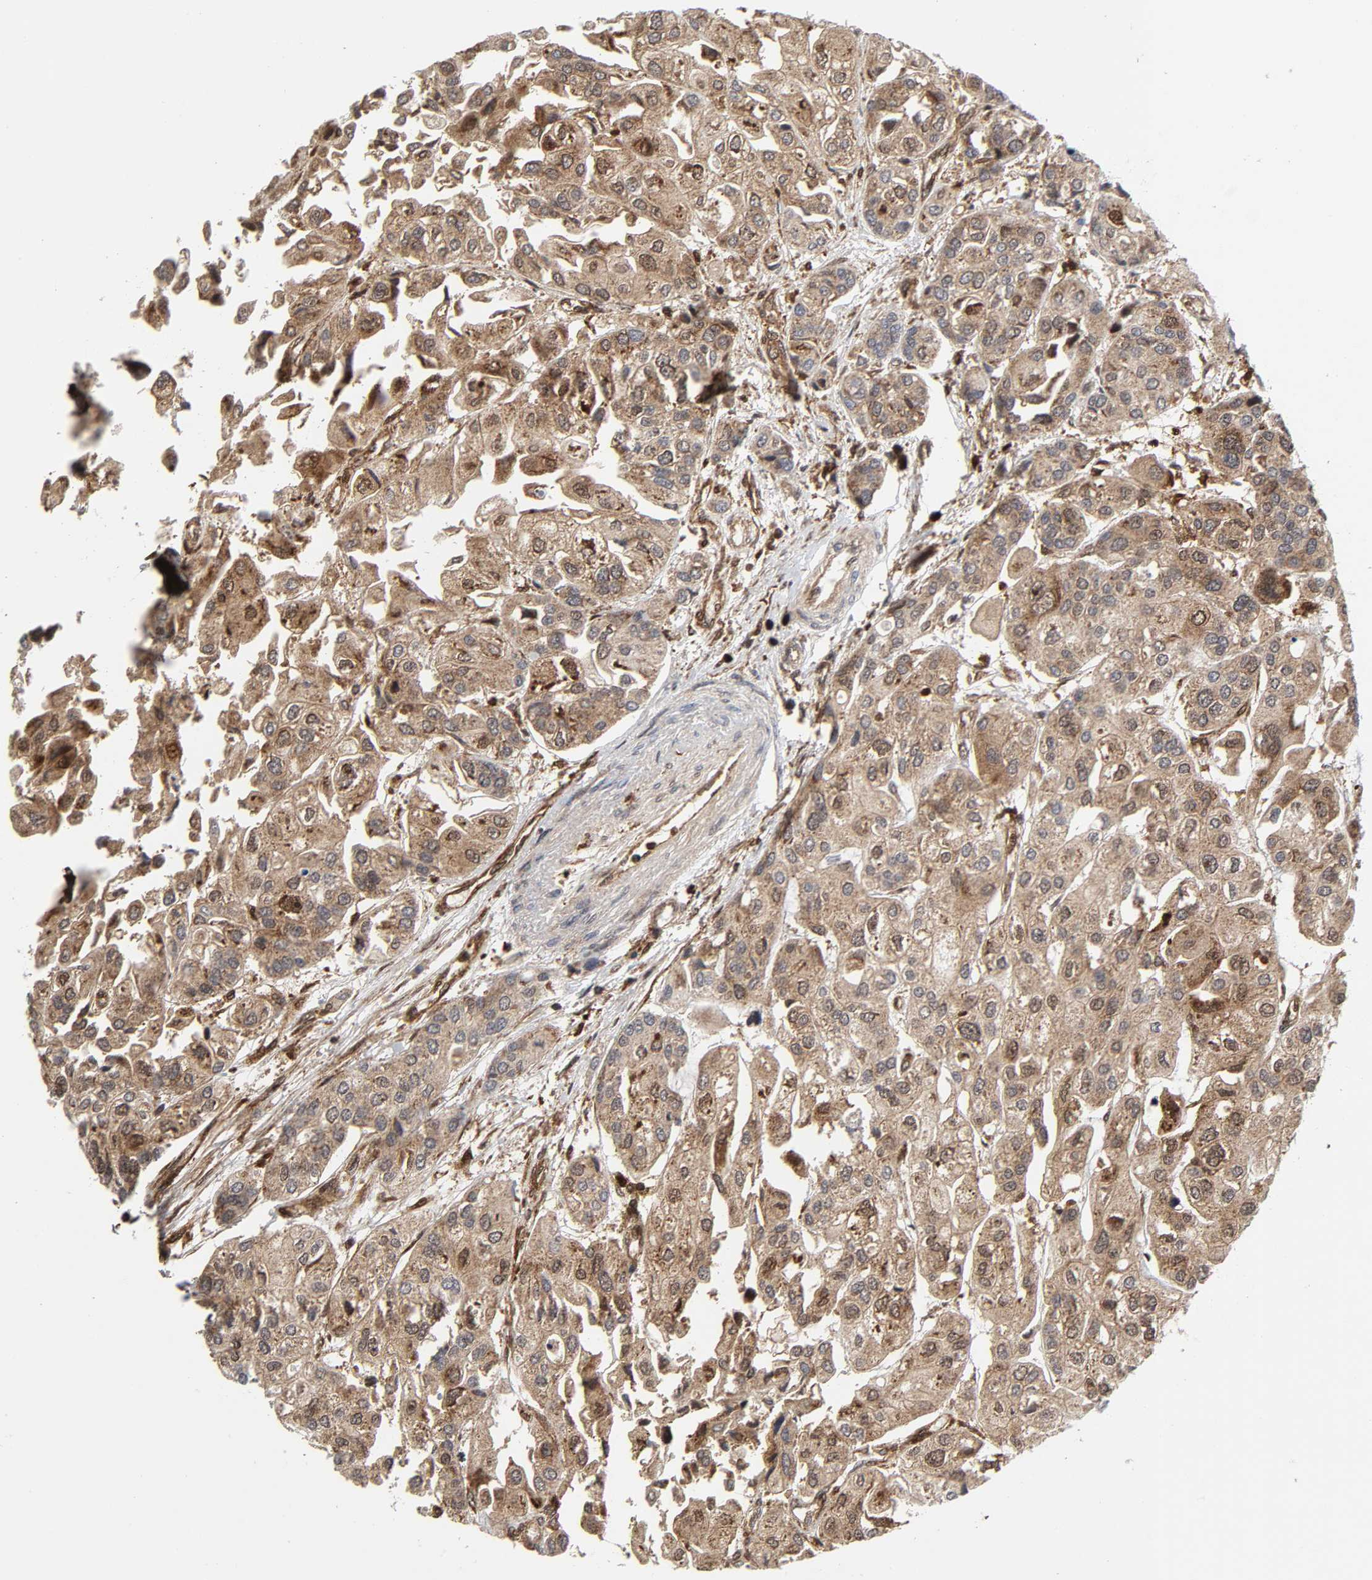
{"staining": {"intensity": "strong", "quantity": "<25%", "location": "cytoplasmic/membranous,nuclear"}, "tissue": "urothelial cancer", "cell_type": "Tumor cells", "image_type": "cancer", "snomed": [{"axis": "morphology", "description": "Urothelial carcinoma, High grade"}, {"axis": "topography", "description": "Urinary bladder"}], "caption": "Human high-grade urothelial carcinoma stained with a protein marker exhibits strong staining in tumor cells.", "gene": "MAPK1", "patient": {"sex": "female", "age": 64}}